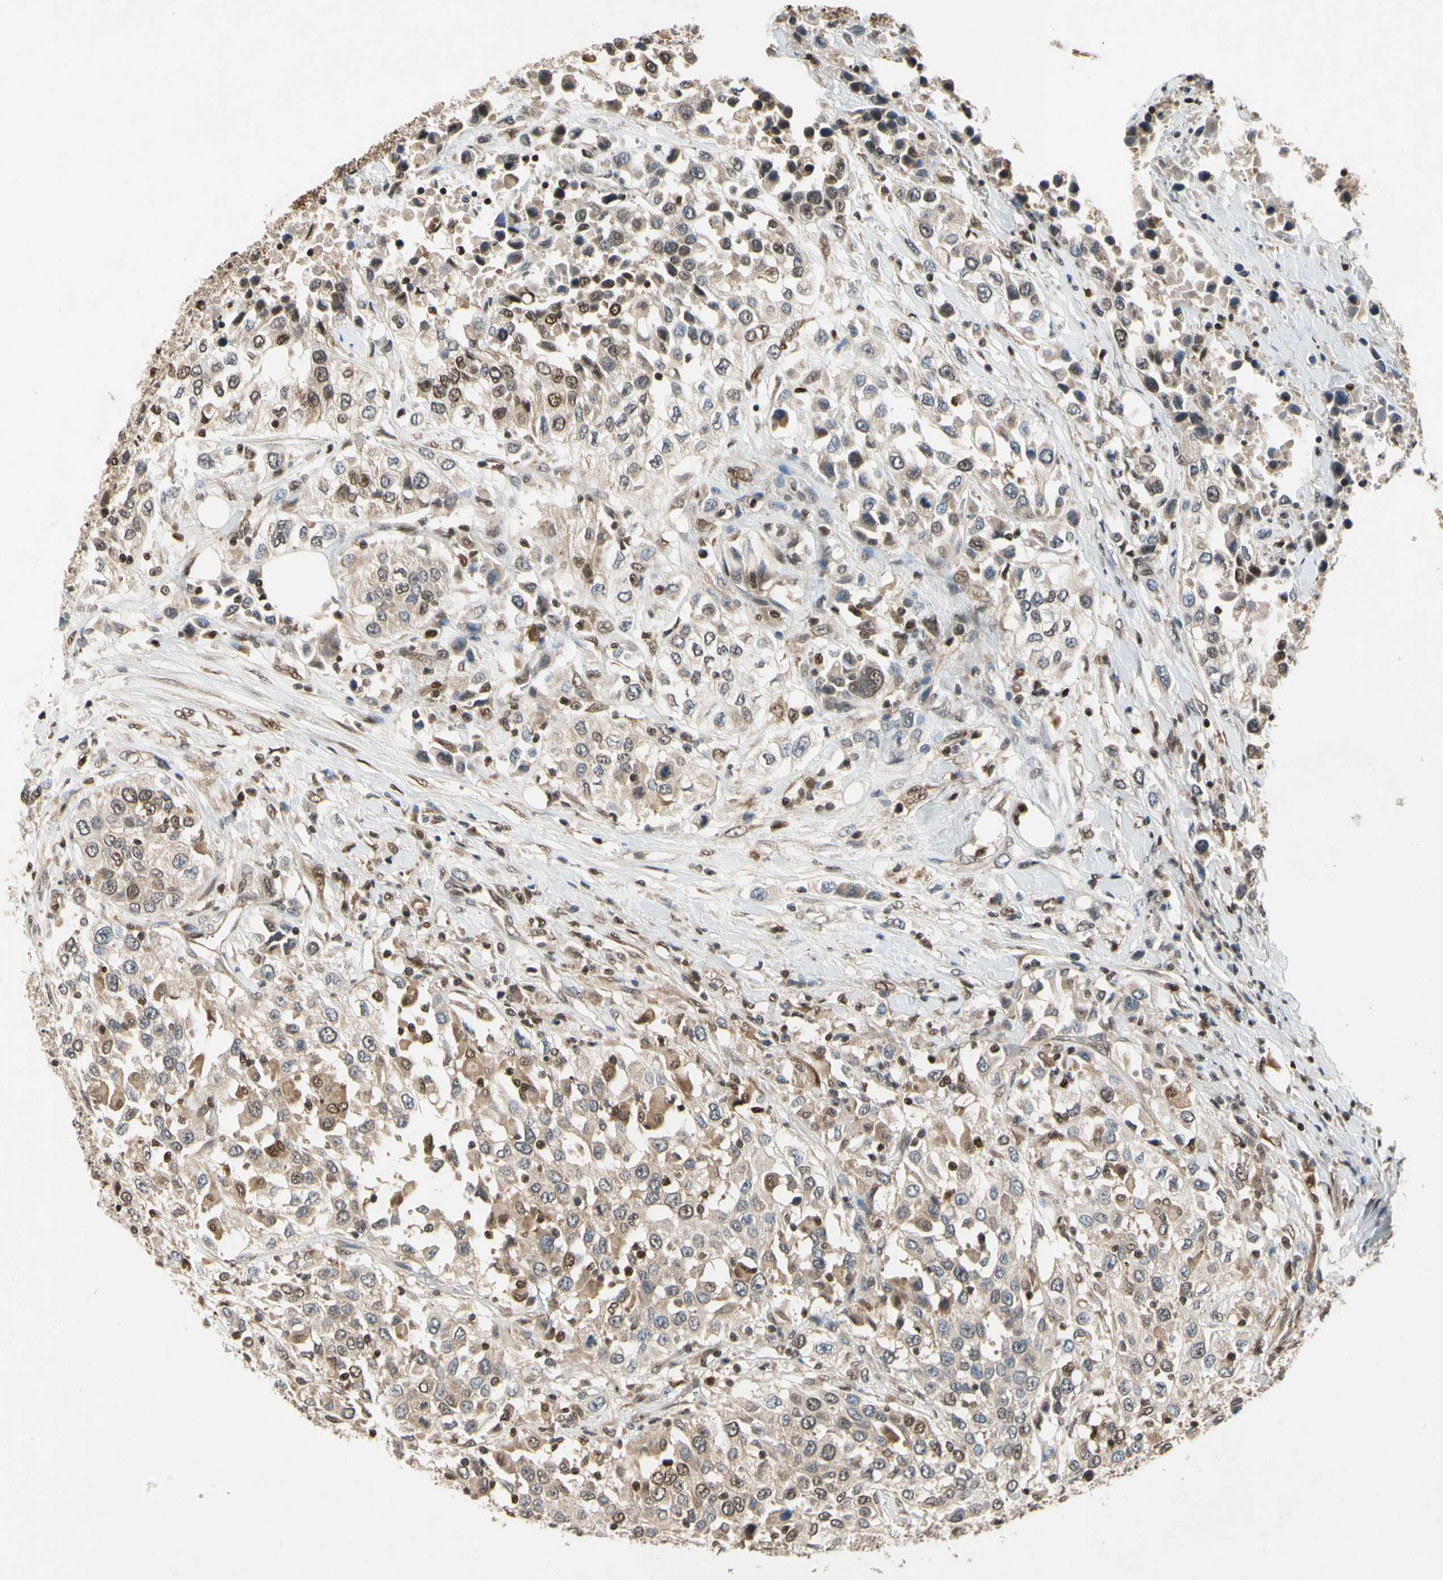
{"staining": {"intensity": "moderate", "quantity": "25%-75%", "location": "cytoplasmic/membranous,nuclear"}, "tissue": "urothelial cancer", "cell_type": "Tumor cells", "image_type": "cancer", "snomed": [{"axis": "morphology", "description": "Urothelial carcinoma, High grade"}, {"axis": "topography", "description": "Urinary bladder"}], "caption": "Urothelial carcinoma (high-grade) was stained to show a protein in brown. There is medium levels of moderate cytoplasmic/membranous and nuclear positivity in approximately 25%-75% of tumor cells.", "gene": "GSR", "patient": {"sex": "female", "age": 80}}